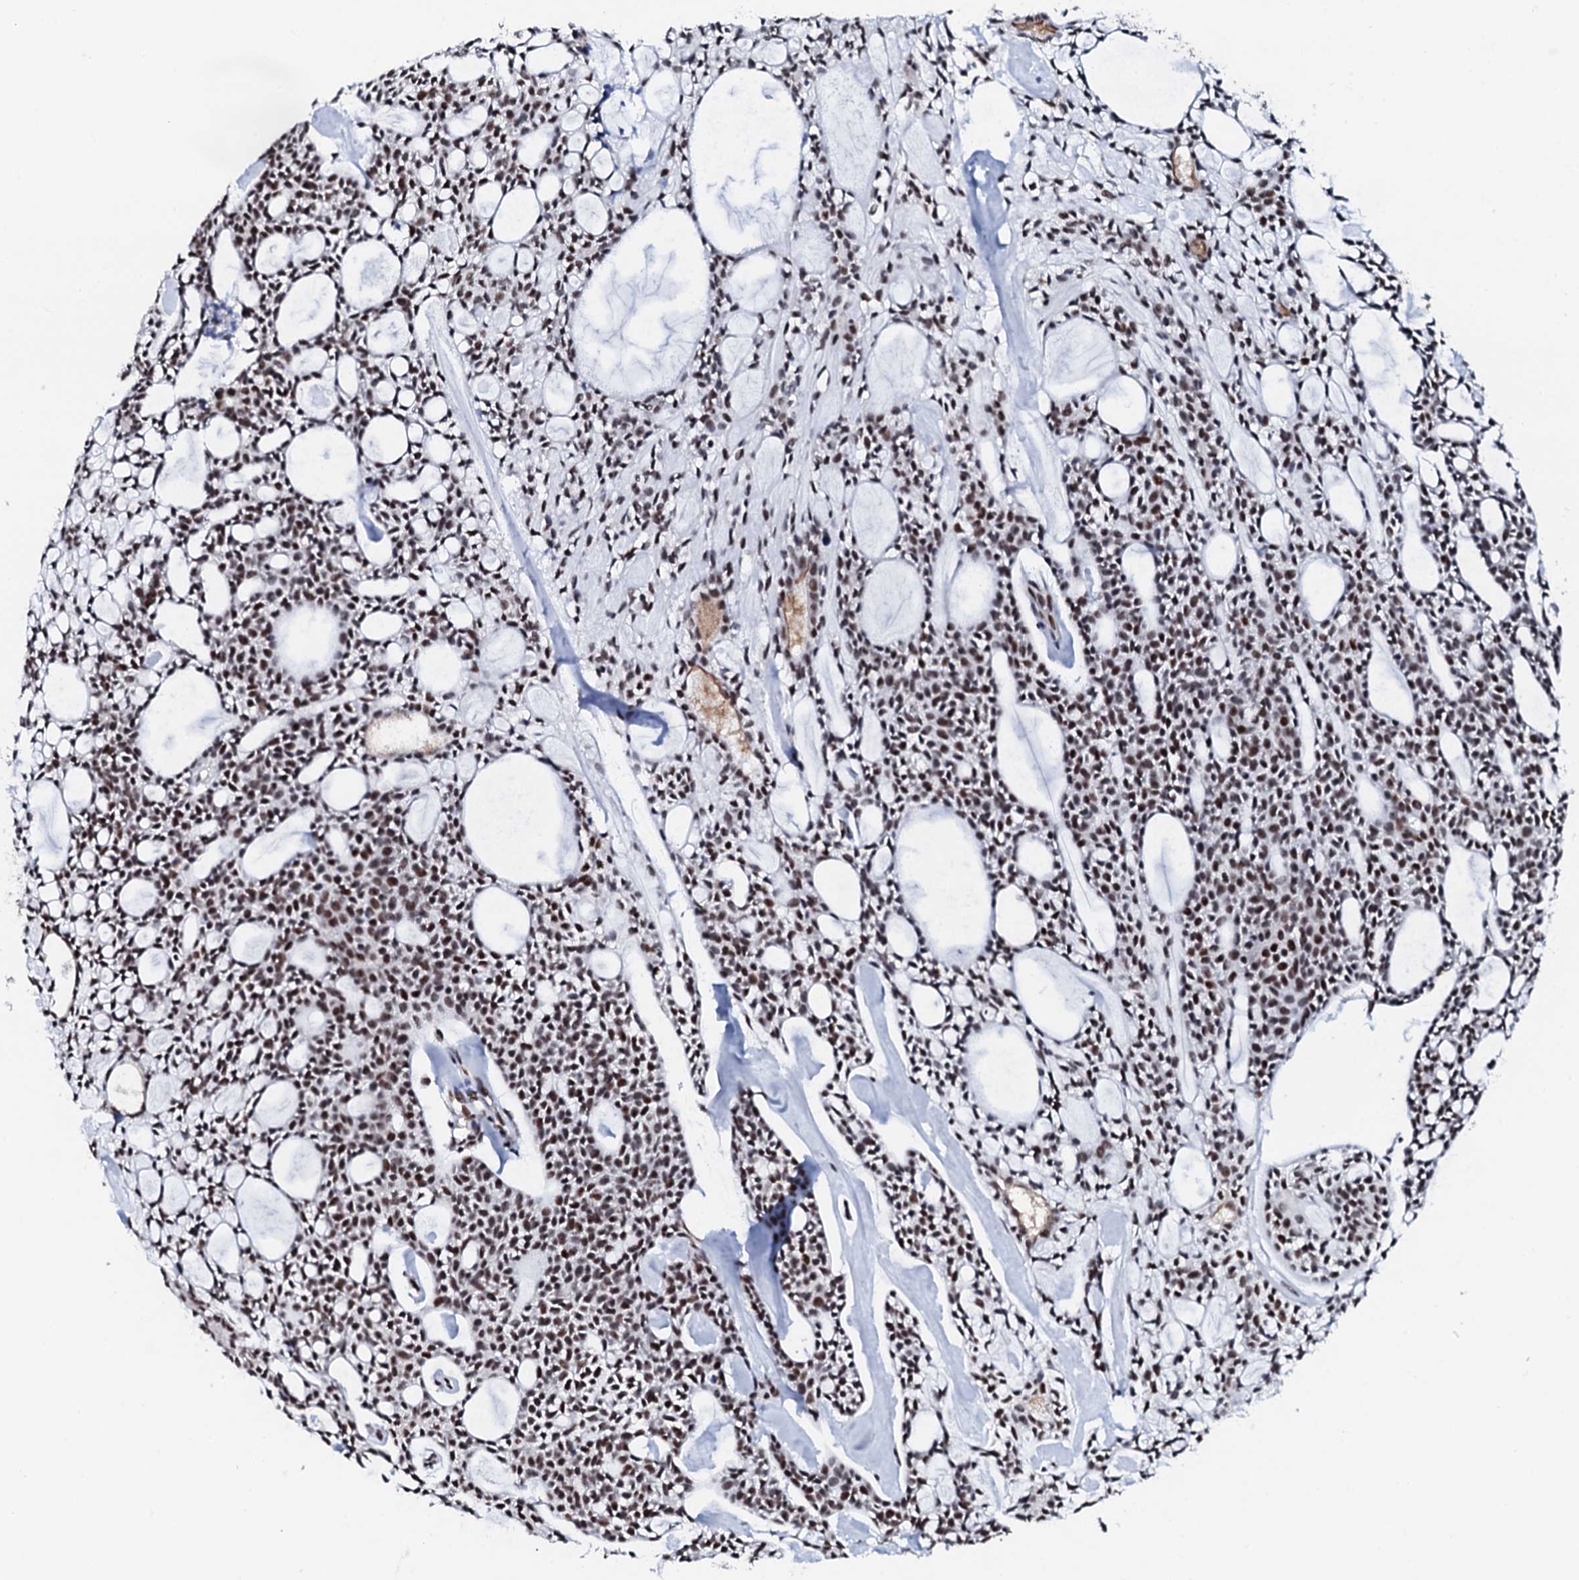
{"staining": {"intensity": "moderate", "quantity": ">75%", "location": "nuclear"}, "tissue": "head and neck cancer", "cell_type": "Tumor cells", "image_type": "cancer", "snomed": [{"axis": "morphology", "description": "Adenocarcinoma, NOS"}, {"axis": "topography", "description": "Salivary gland"}, {"axis": "topography", "description": "Head-Neck"}], "caption": "The micrograph demonstrates staining of head and neck cancer (adenocarcinoma), revealing moderate nuclear protein positivity (brown color) within tumor cells.", "gene": "NKAPD1", "patient": {"sex": "male", "age": 55}}